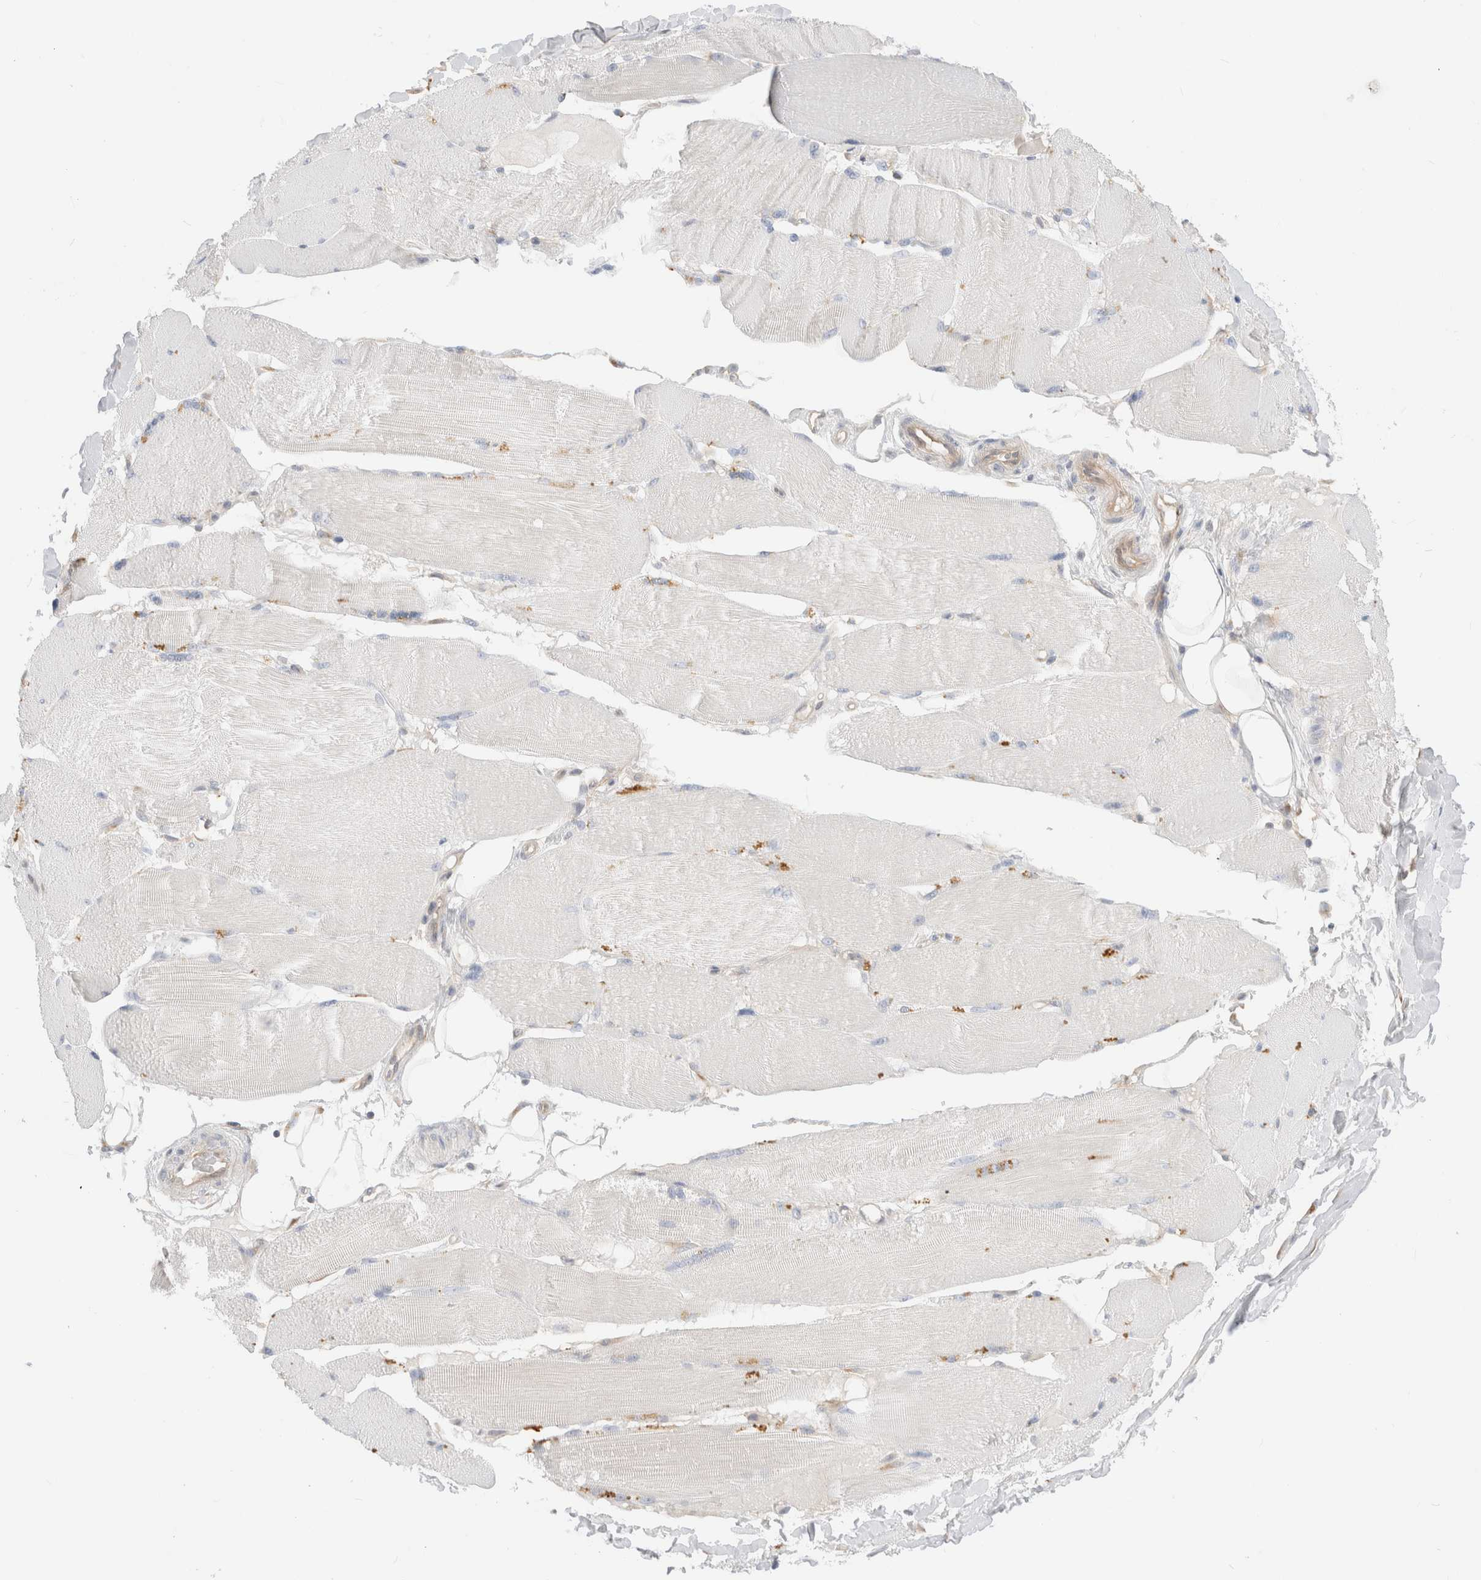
{"staining": {"intensity": "negative", "quantity": "none", "location": "none"}, "tissue": "skeletal muscle", "cell_type": "Myocytes", "image_type": "normal", "snomed": [{"axis": "morphology", "description": "Normal tissue, NOS"}, {"axis": "topography", "description": "Skin"}, {"axis": "topography", "description": "Skeletal muscle"}], "caption": "Protein analysis of benign skeletal muscle exhibits no significant positivity in myocytes. The staining was performed using DAB (3,3'-diaminobenzidine) to visualize the protein expression in brown, while the nuclei were stained in blue with hematoxylin (Magnification: 20x).", "gene": "EFCAB13", "patient": {"sex": "male", "age": 83}}